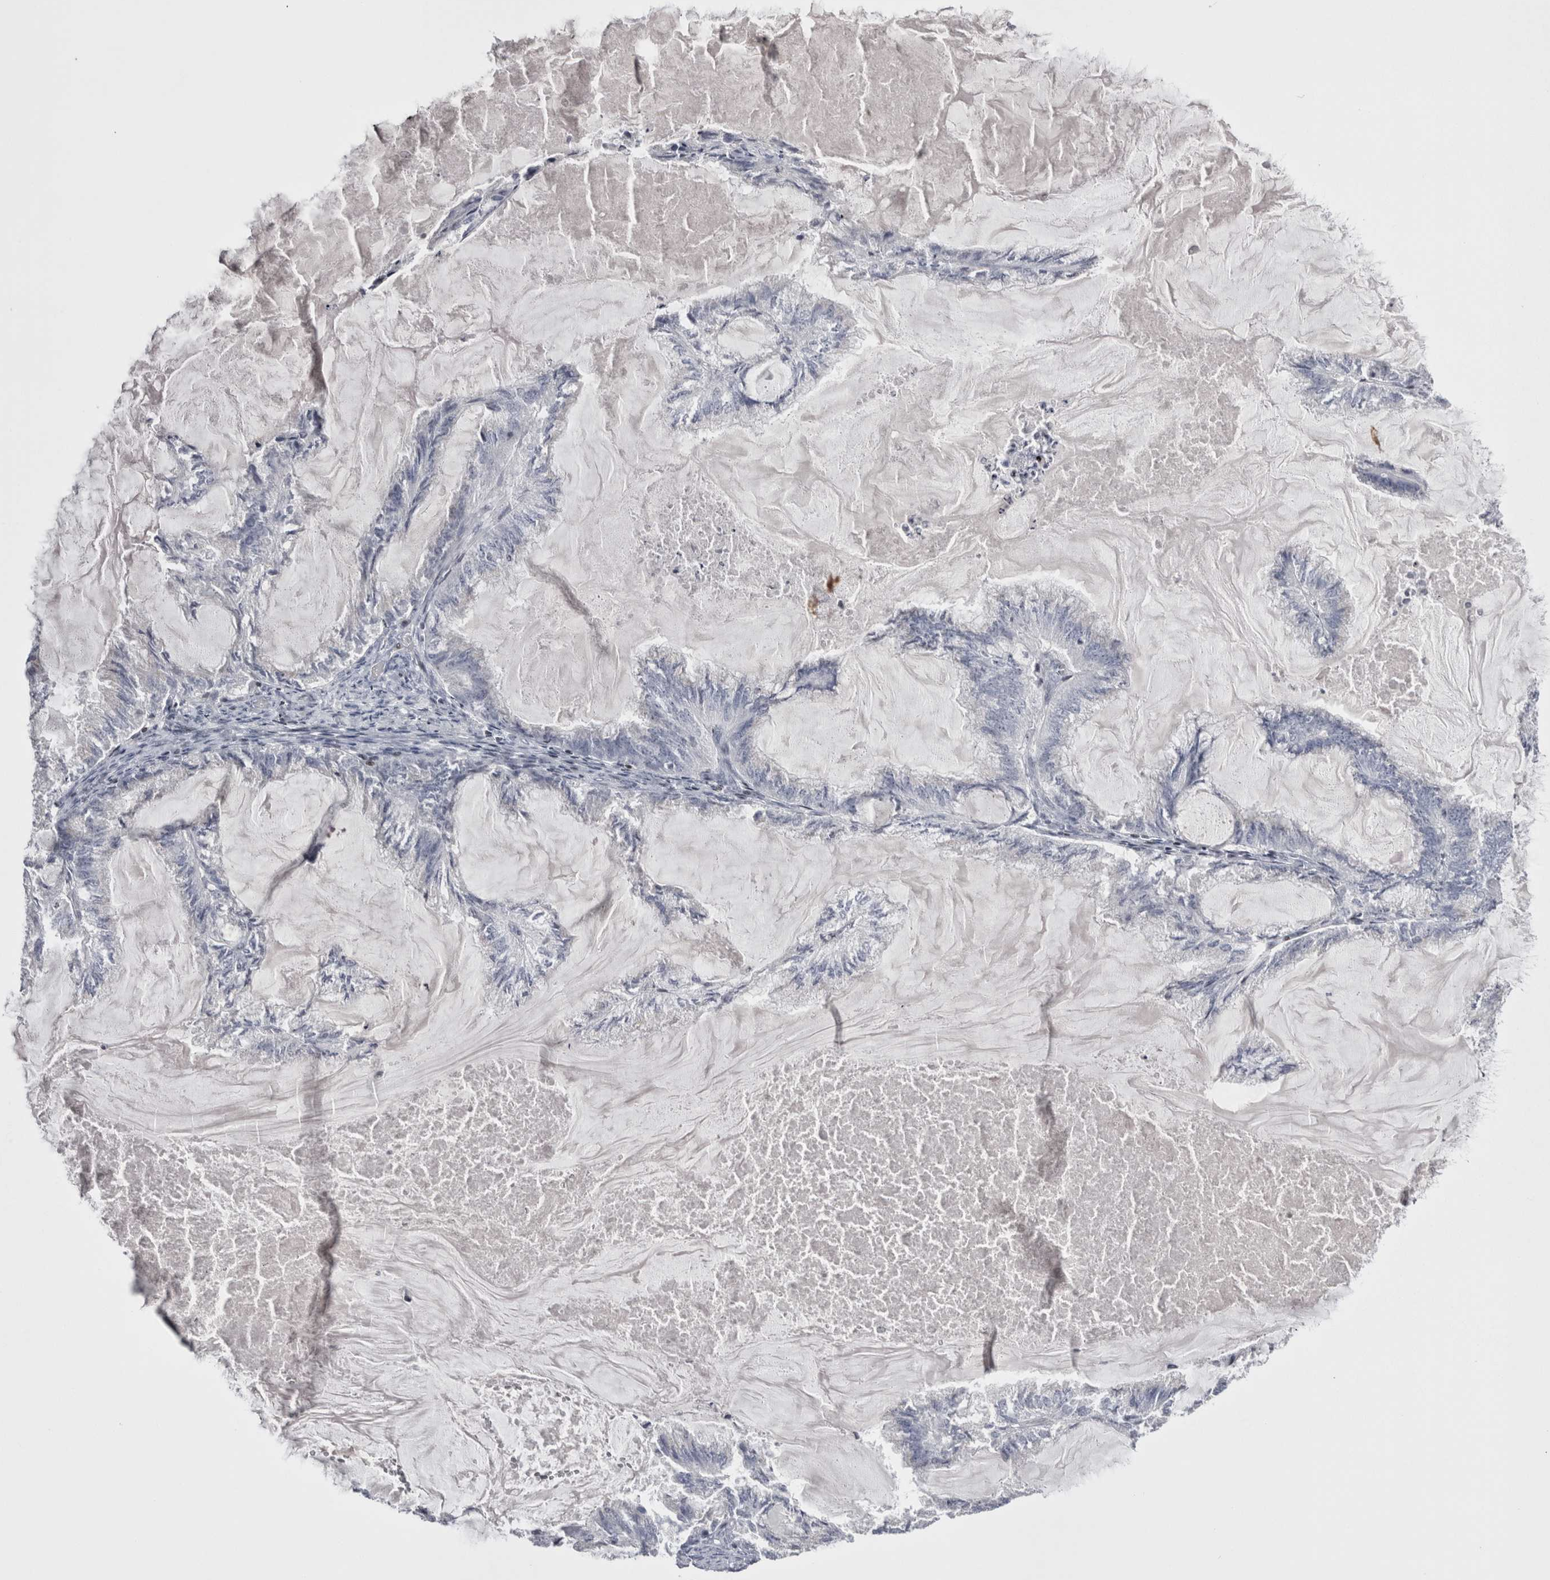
{"staining": {"intensity": "negative", "quantity": "none", "location": "none"}, "tissue": "endometrial cancer", "cell_type": "Tumor cells", "image_type": "cancer", "snomed": [{"axis": "morphology", "description": "Adenocarcinoma, NOS"}, {"axis": "topography", "description": "Endometrium"}], "caption": "The photomicrograph reveals no staining of tumor cells in endometrial cancer. Nuclei are stained in blue.", "gene": "FNDC8", "patient": {"sex": "female", "age": 86}}